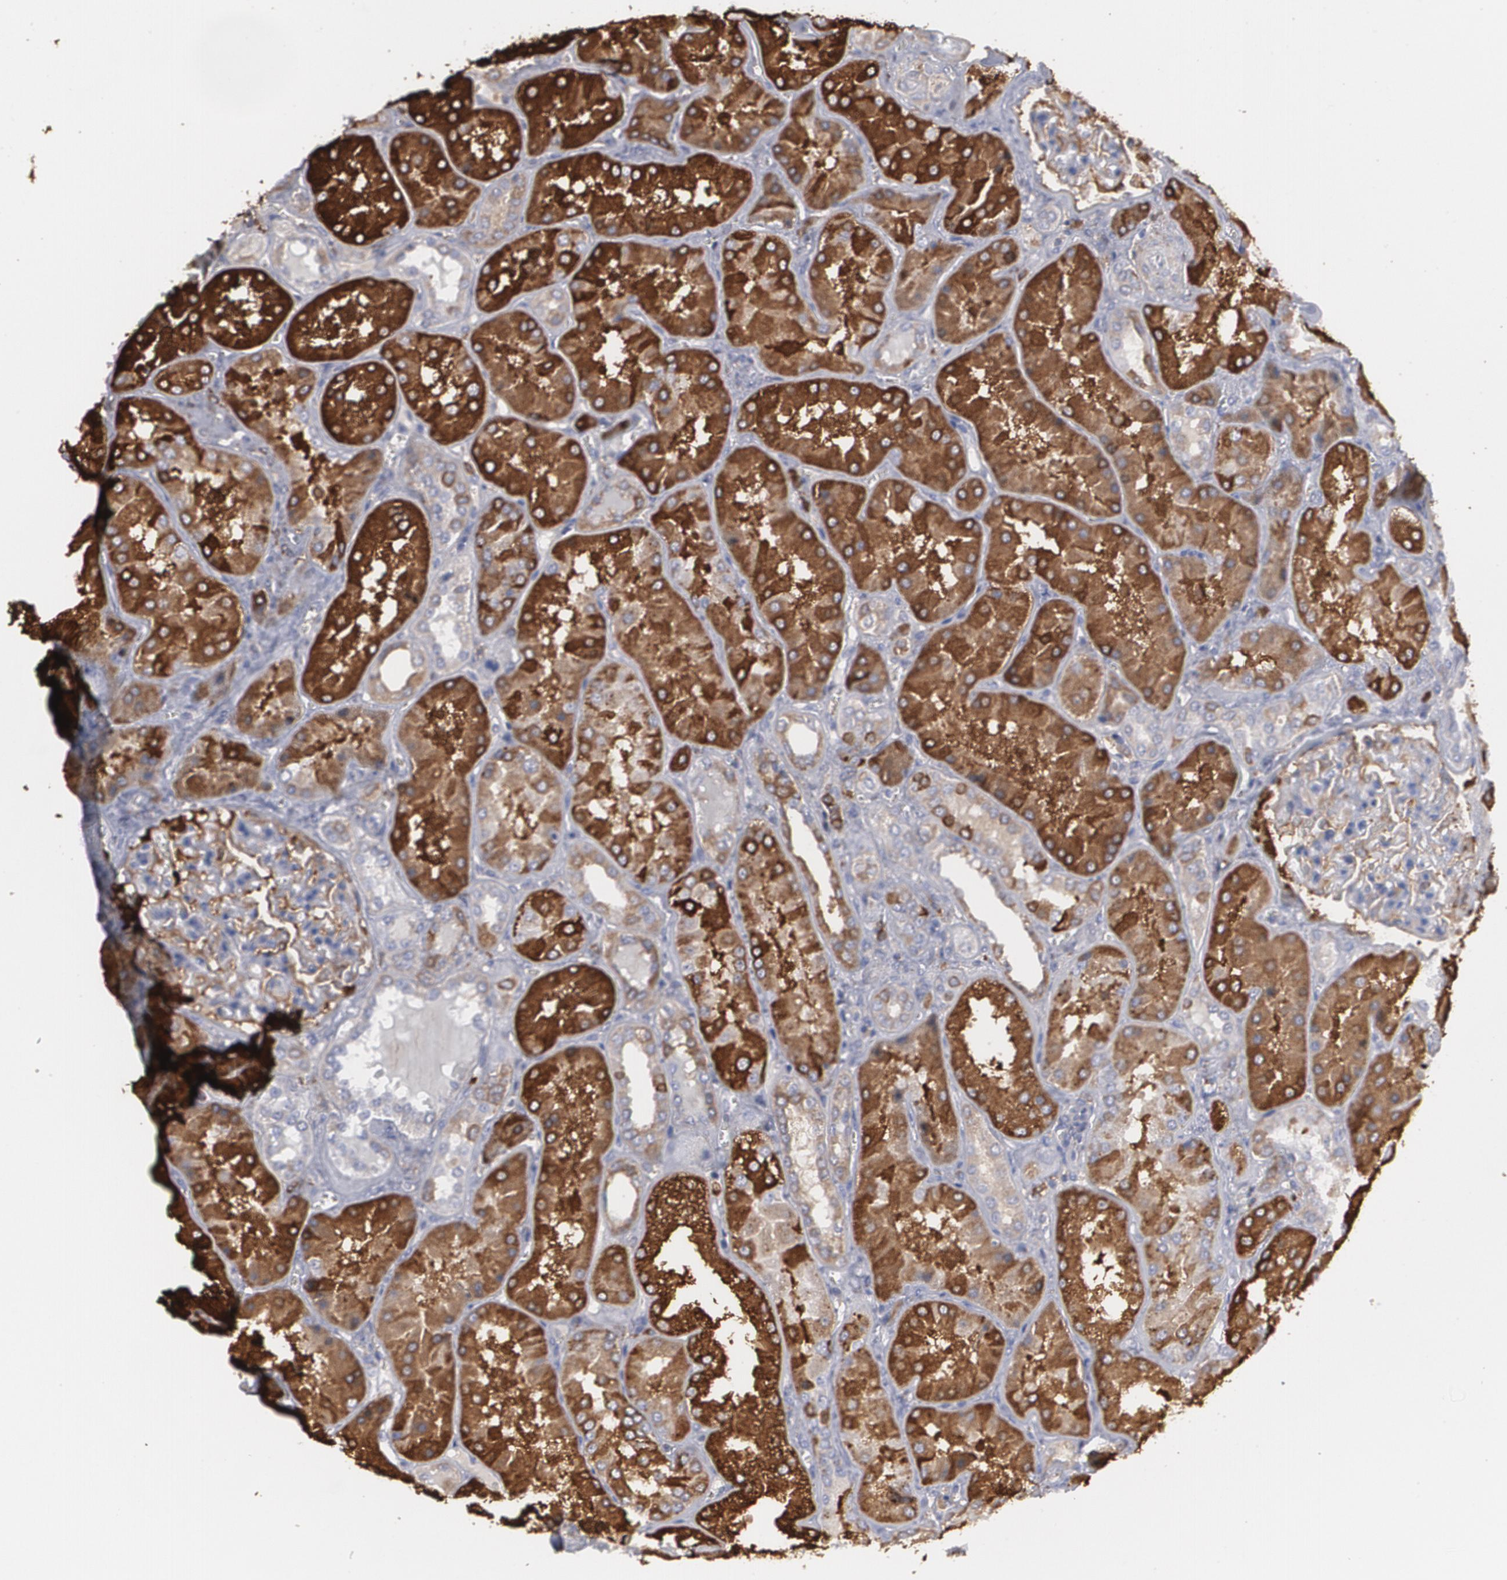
{"staining": {"intensity": "weak", "quantity": "25%-75%", "location": "cytoplasmic/membranous"}, "tissue": "kidney", "cell_type": "Cells in glomeruli", "image_type": "normal", "snomed": [{"axis": "morphology", "description": "Normal tissue, NOS"}, {"axis": "topography", "description": "Kidney"}], "caption": "Protein expression analysis of benign kidney exhibits weak cytoplasmic/membranous staining in approximately 25%-75% of cells in glomeruli. (Stains: DAB in brown, nuclei in blue, Microscopy: brightfield microscopy at high magnification).", "gene": "ODC1", "patient": {"sex": "female", "age": 56}}